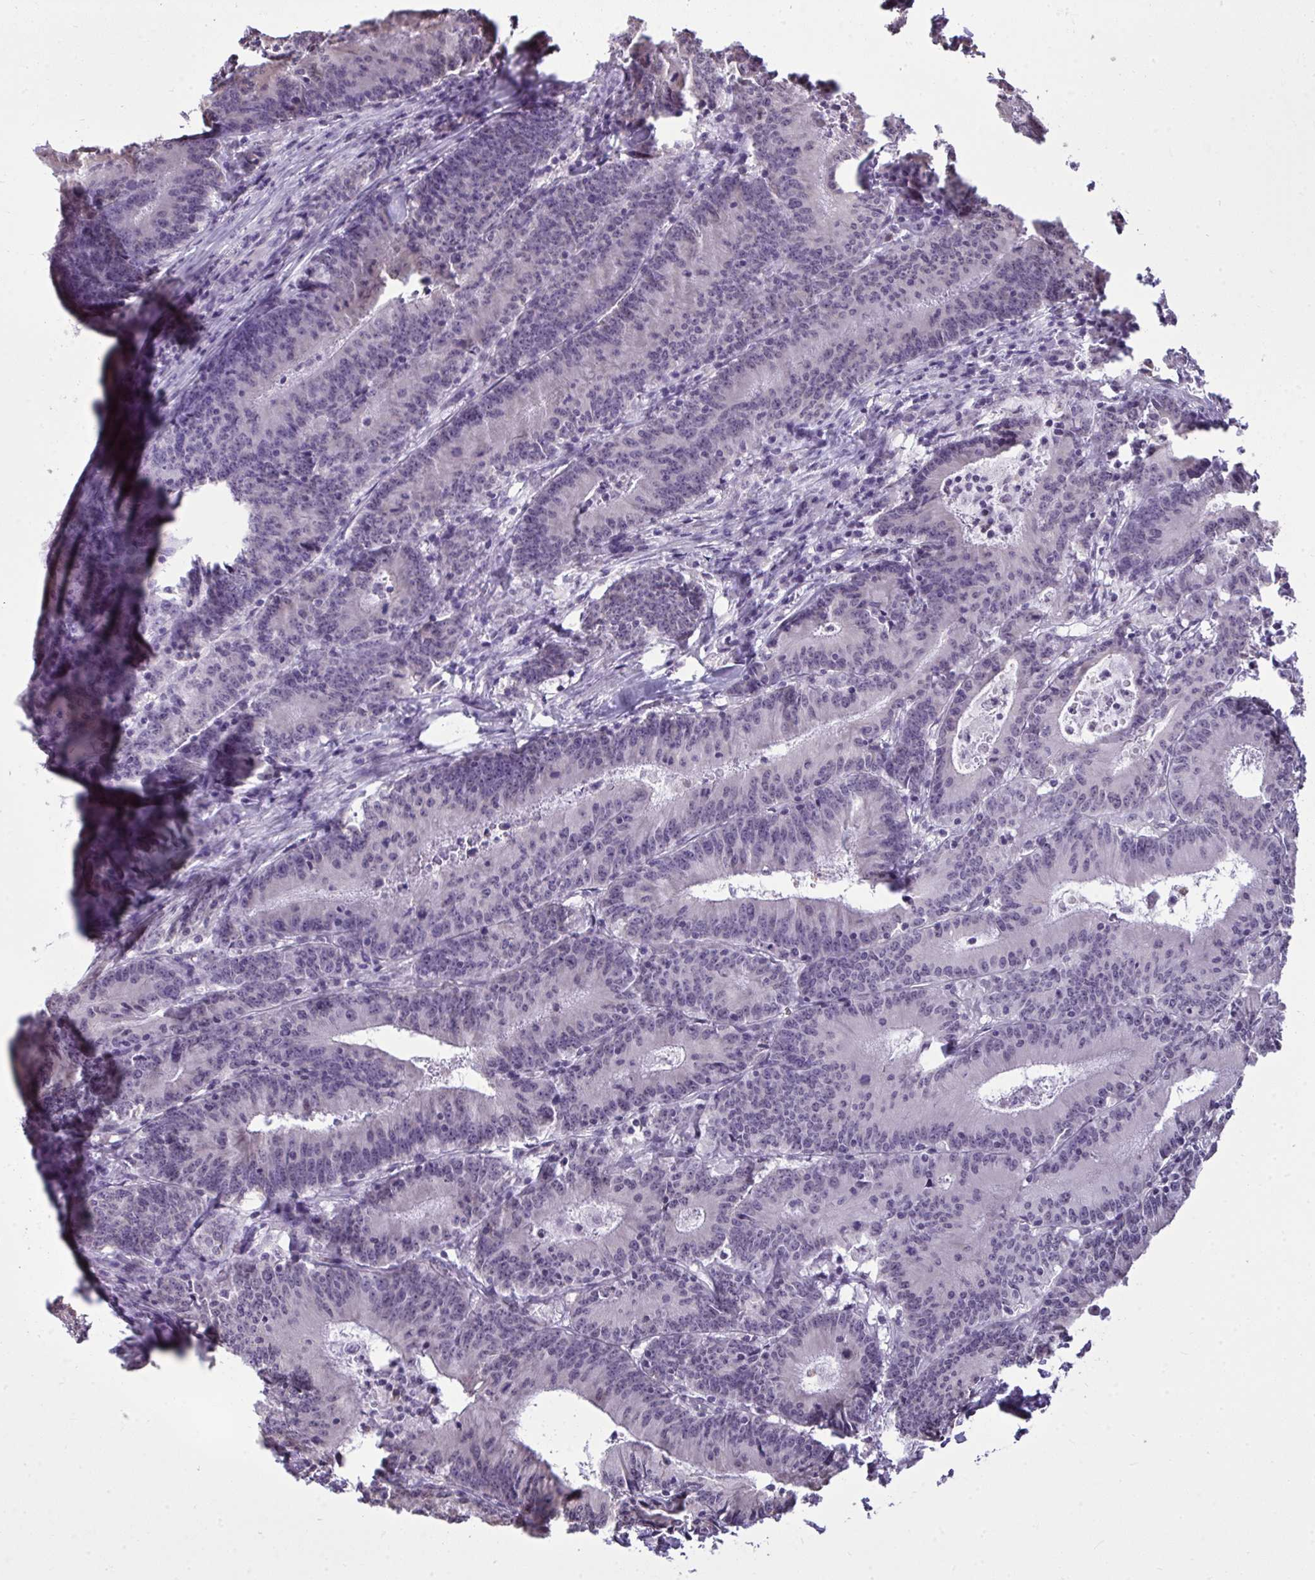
{"staining": {"intensity": "negative", "quantity": "none", "location": "none"}, "tissue": "colorectal cancer", "cell_type": "Tumor cells", "image_type": "cancer", "snomed": [{"axis": "morphology", "description": "Adenocarcinoma, NOS"}, {"axis": "topography", "description": "Colon"}], "caption": "Adenocarcinoma (colorectal) was stained to show a protein in brown. There is no significant positivity in tumor cells.", "gene": "NPPA", "patient": {"sex": "female", "age": 78}}